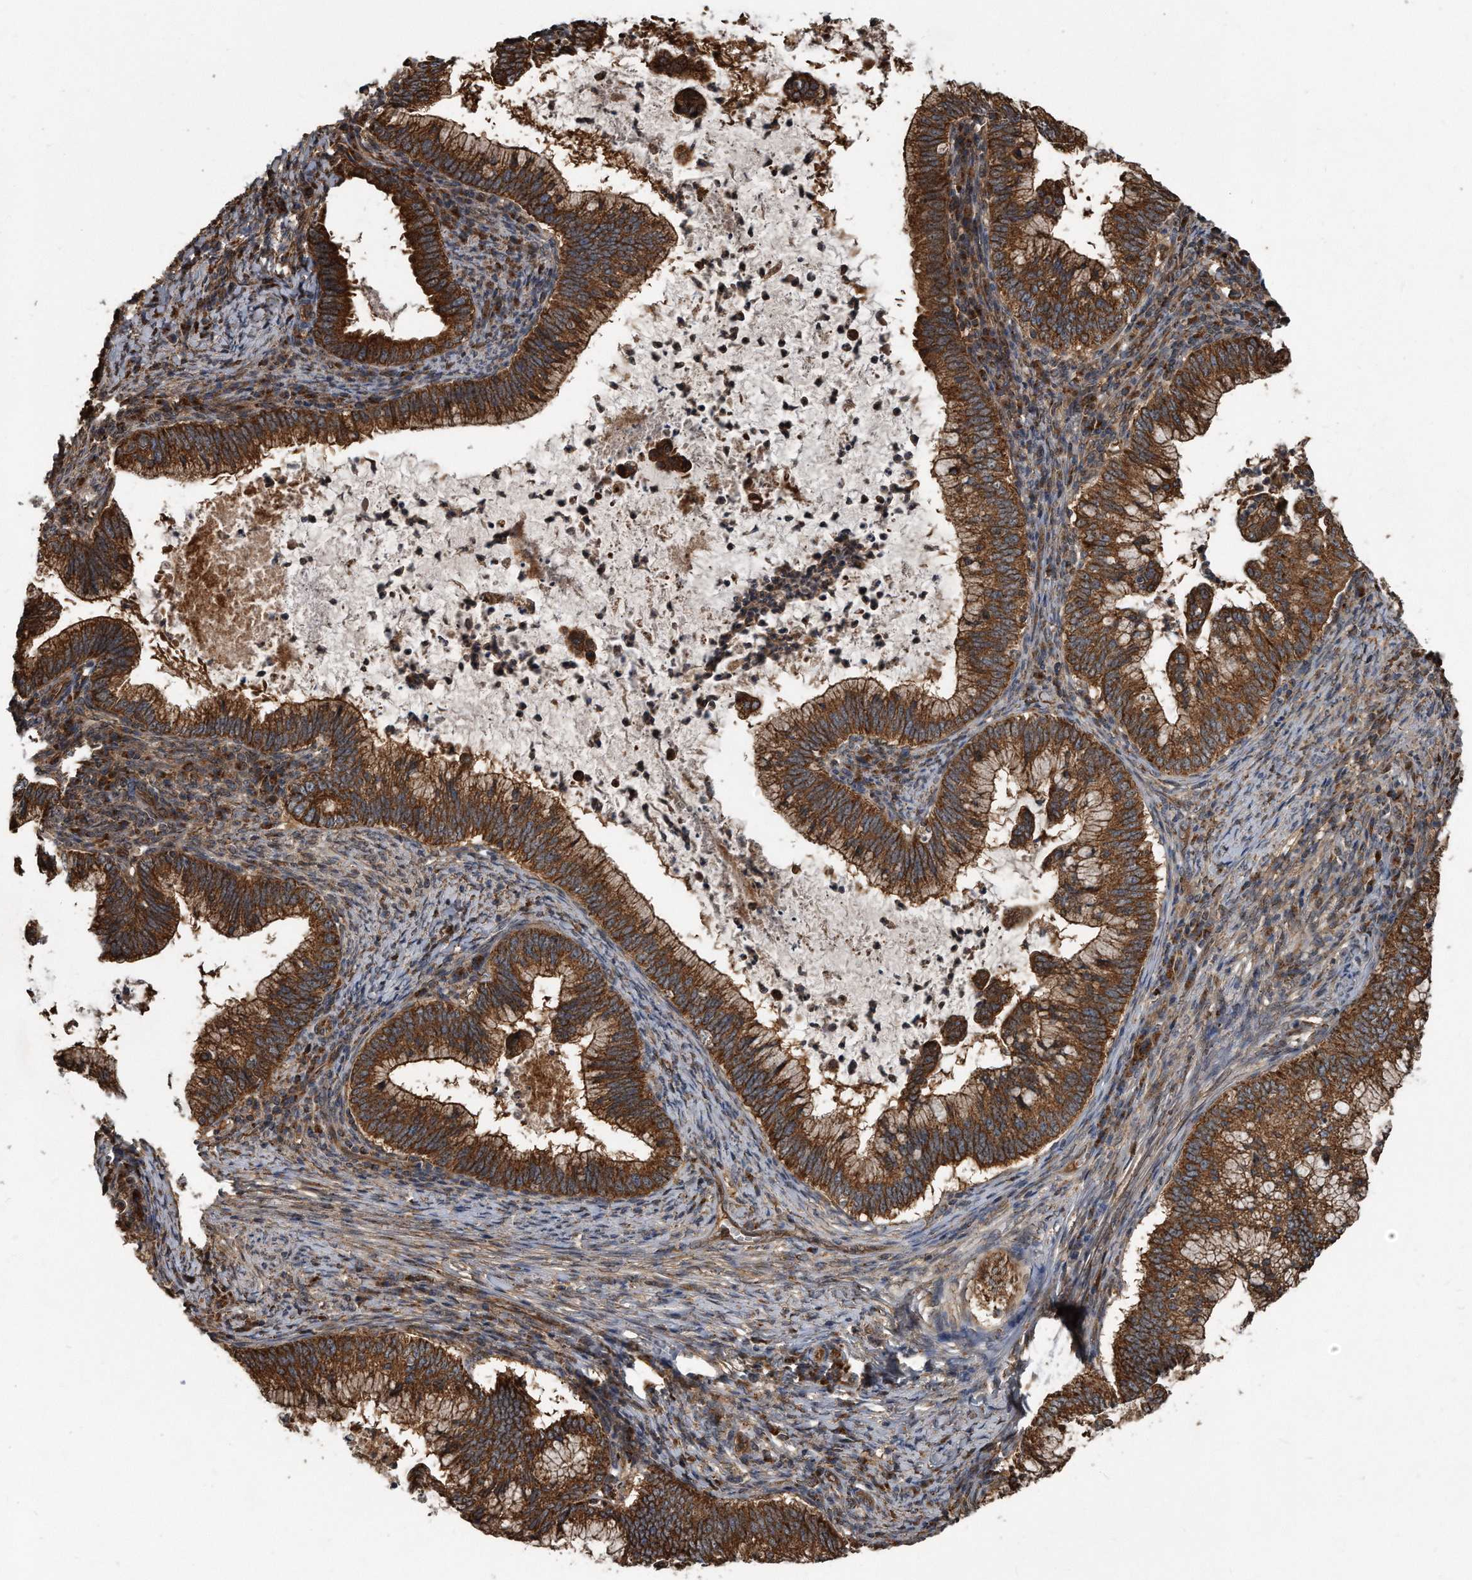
{"staining": {"intensity": "strong", "quantity": ">75%", "location": "cytoplasmic/membranous"}, "tissue": "cervical cancer", "cell_type": "Tumor cells", "image_type": "cancer", "snomed": [{"axis": "morphology", "description": "Adenocarcinoma, NOS"}, {"axis": "topography", "description": "Cervix"}], "caption": "Immunohistochemical staining of cervical cancer (adenocarcinoma) demonstrates high levels of strong cytoplasmic/membranous protein expression in approximately >75% of tumor cells.", "gene": "FAM136A", "patient": {"sex": "female", "age": 36}}